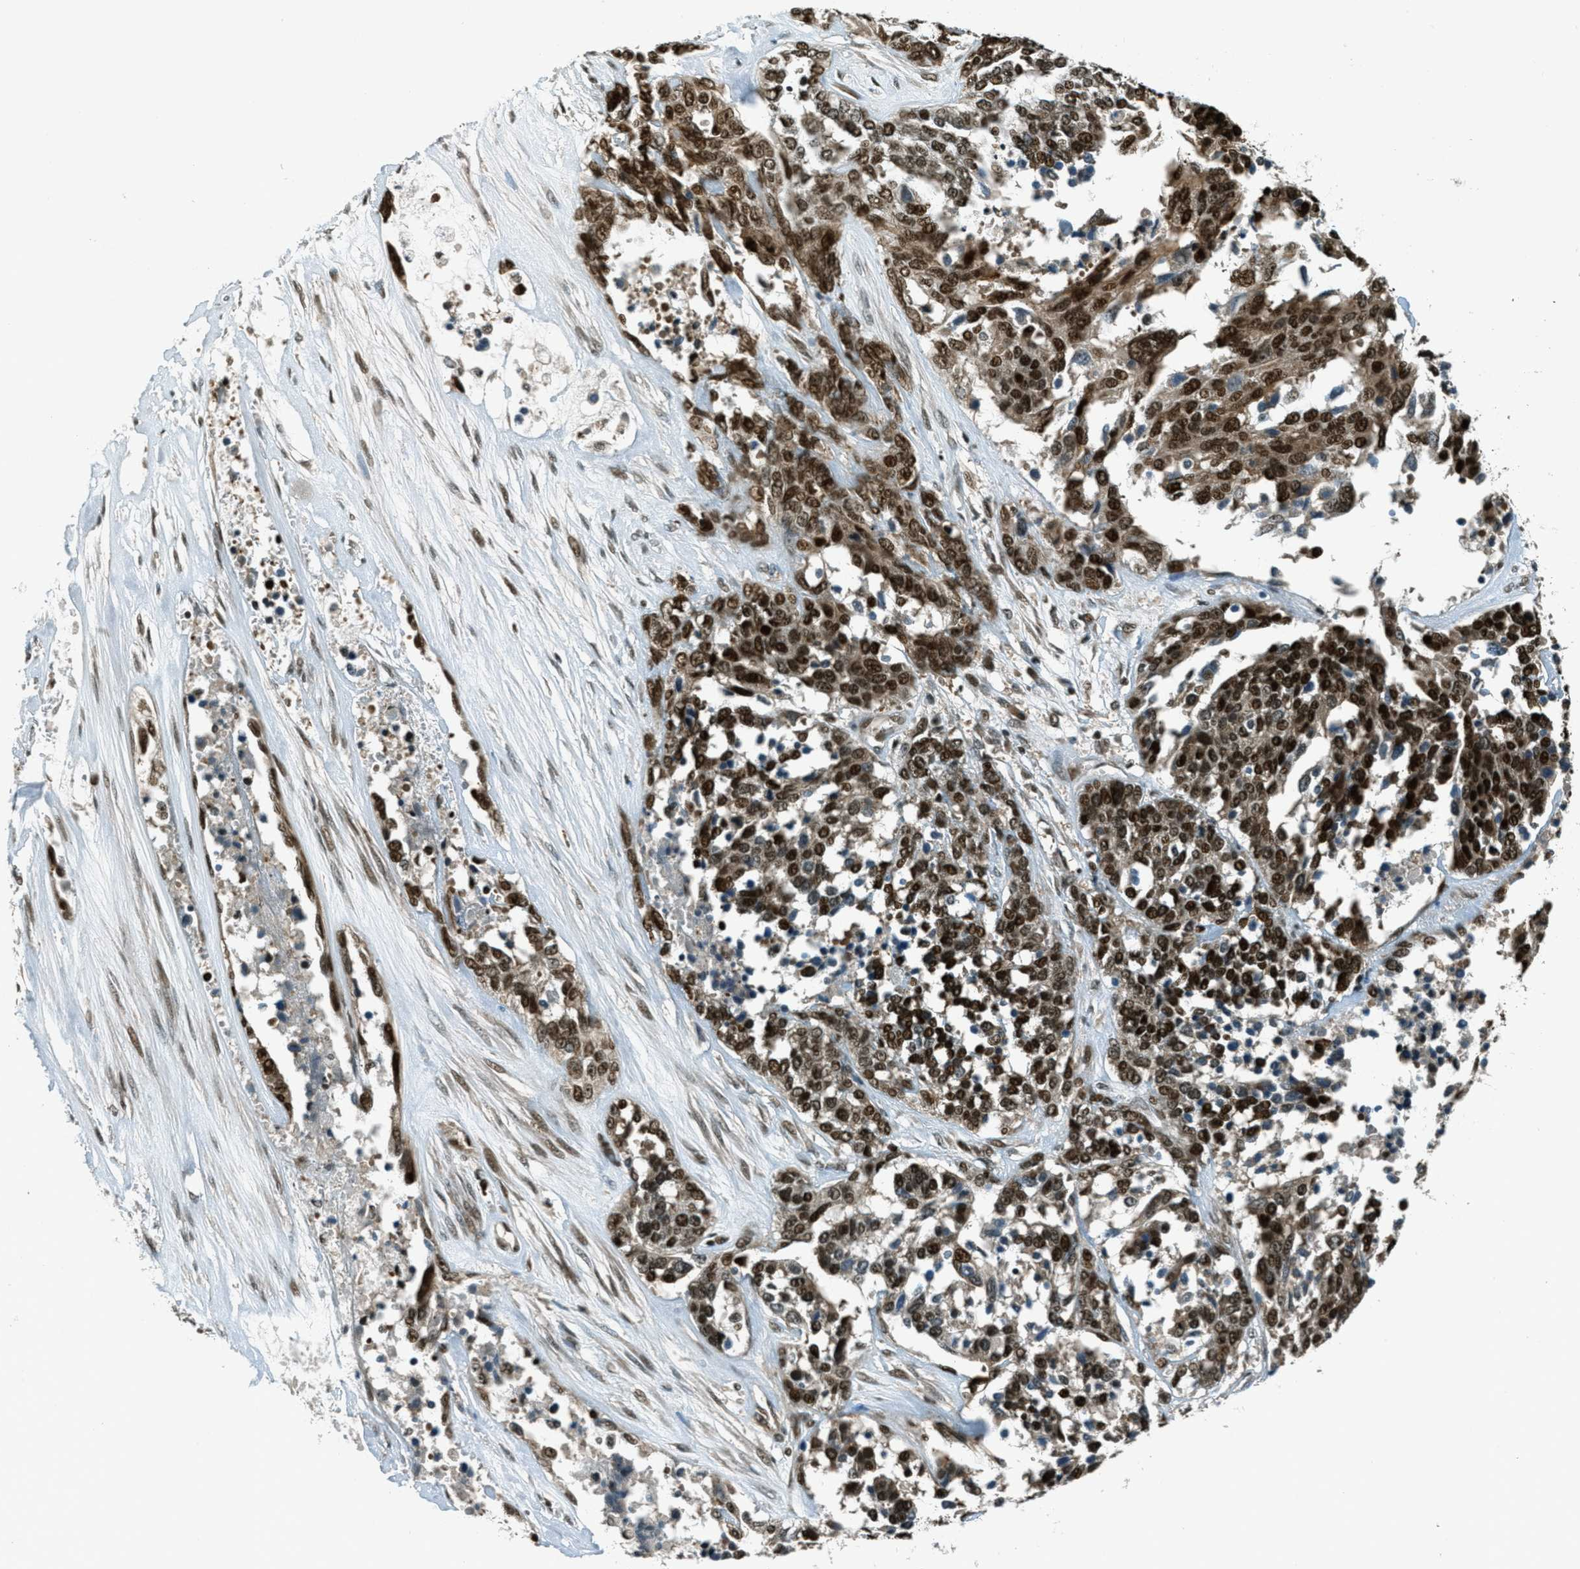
{"staining": {"intensity": "strong", "quantity": ">75%", "location": "nuclear"}, "tissue": "ovarian cancer", "cell_type": "Tumor cells", "image_type": "cancer", "snomed": [{"axis": "morphology", "description": "Cystadenocarcinoma, serous, NOS"}, {"axis": "topography", "description": "Ovary"}], "caption": "About >75% of tumor cells in ovarian serous cystadenocarcinoma show strong nuclear protein staining as visualized by brown immunohistochemical staining.", "gene": "FOXM1", "patient": {"sex": "female", "age": 44}}